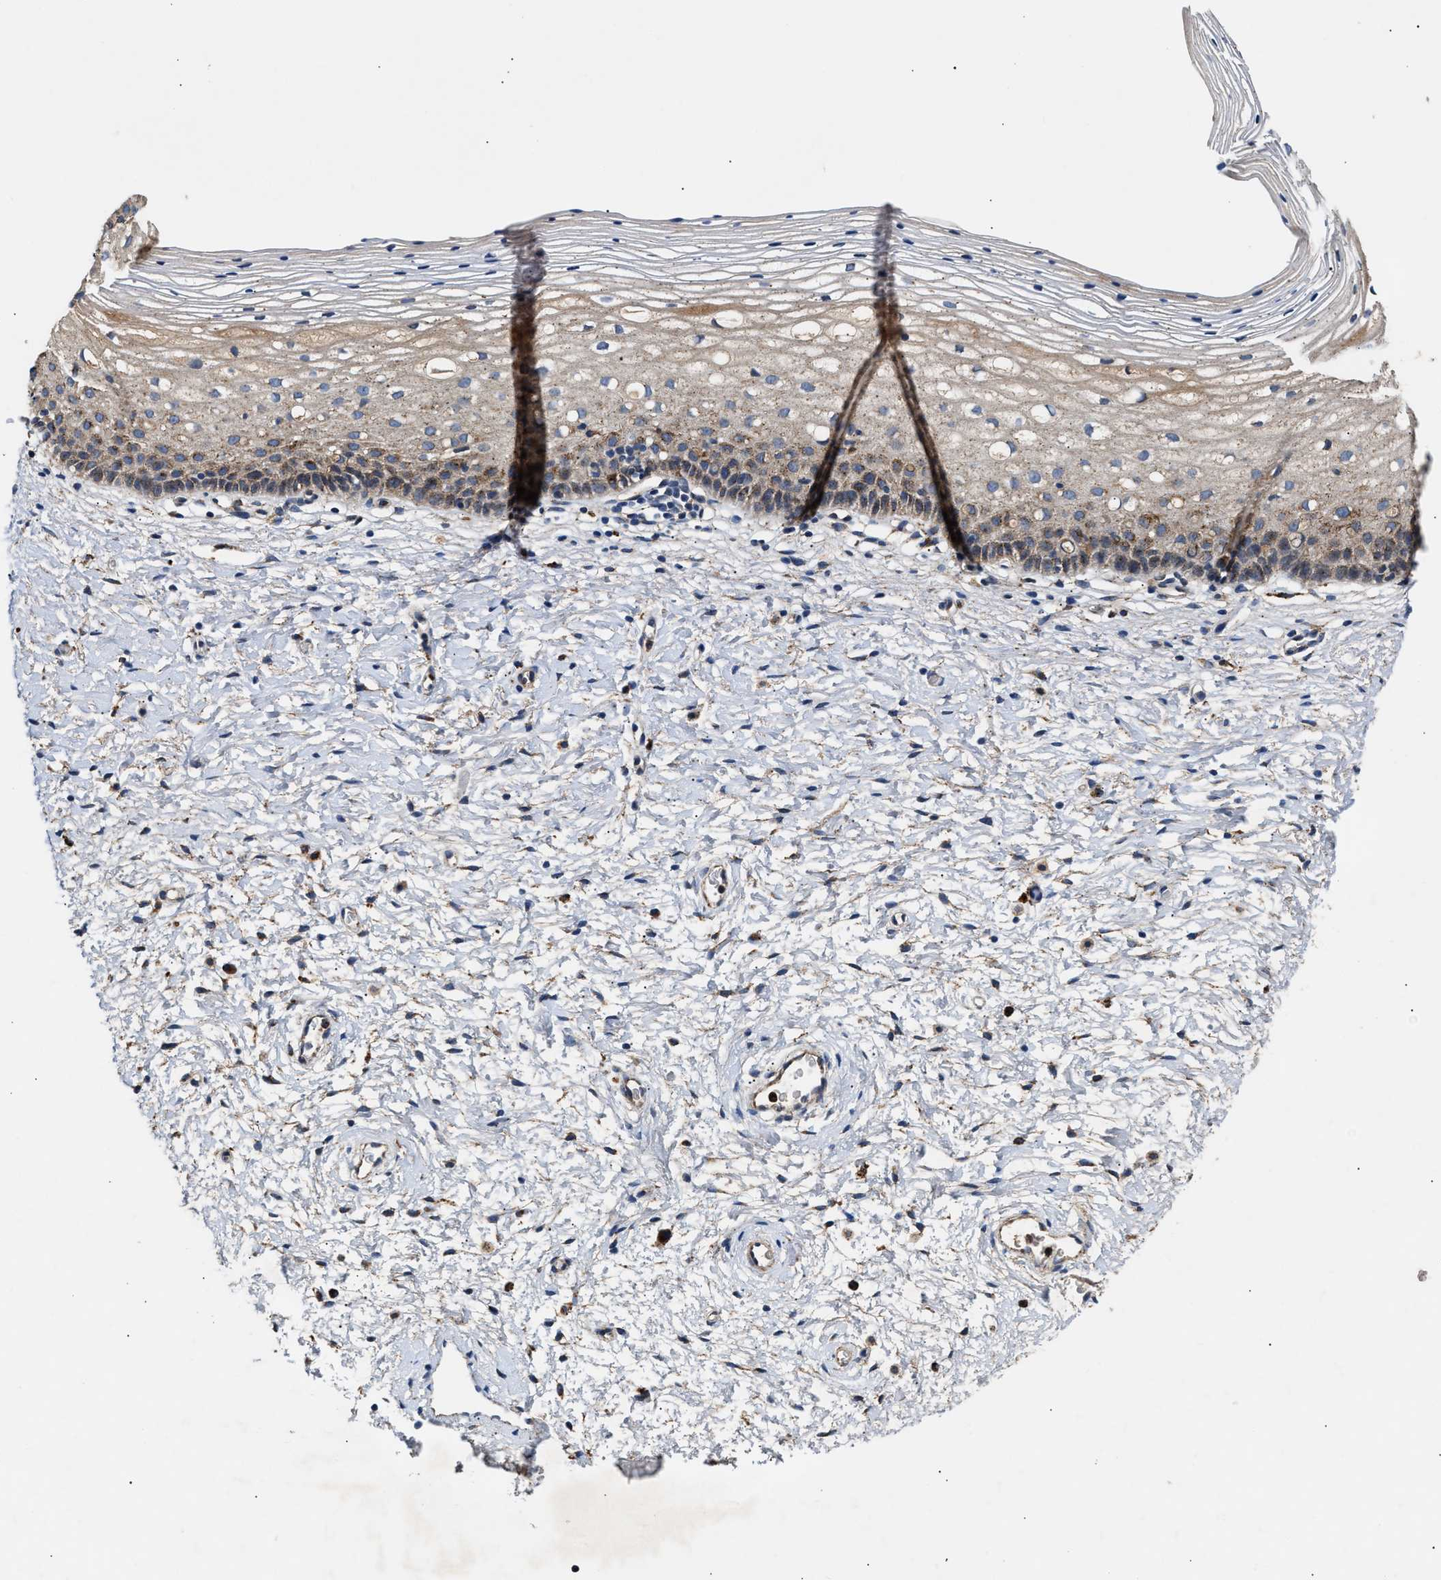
{"staining": {"intensity": "moderate", "quantity": "<25%", "location": "cytoplasmic/membranous"}, "tissue": "cervix", "cell_type": "Glandular cells", "image_type": "normal", "snomed": [{"axis": "morphology", "description": "Normal tissue, NOS"}, {"axis": "topography", "description": "Cervix"}], "caption": "Immunohistochemical staining of benign human cervix shows moderate cytoplasmic/membranous protein staining in approximately <25% of glandular cells.", "gene": "CCDC146", "patient": {"sex": "female", "age": 72}}